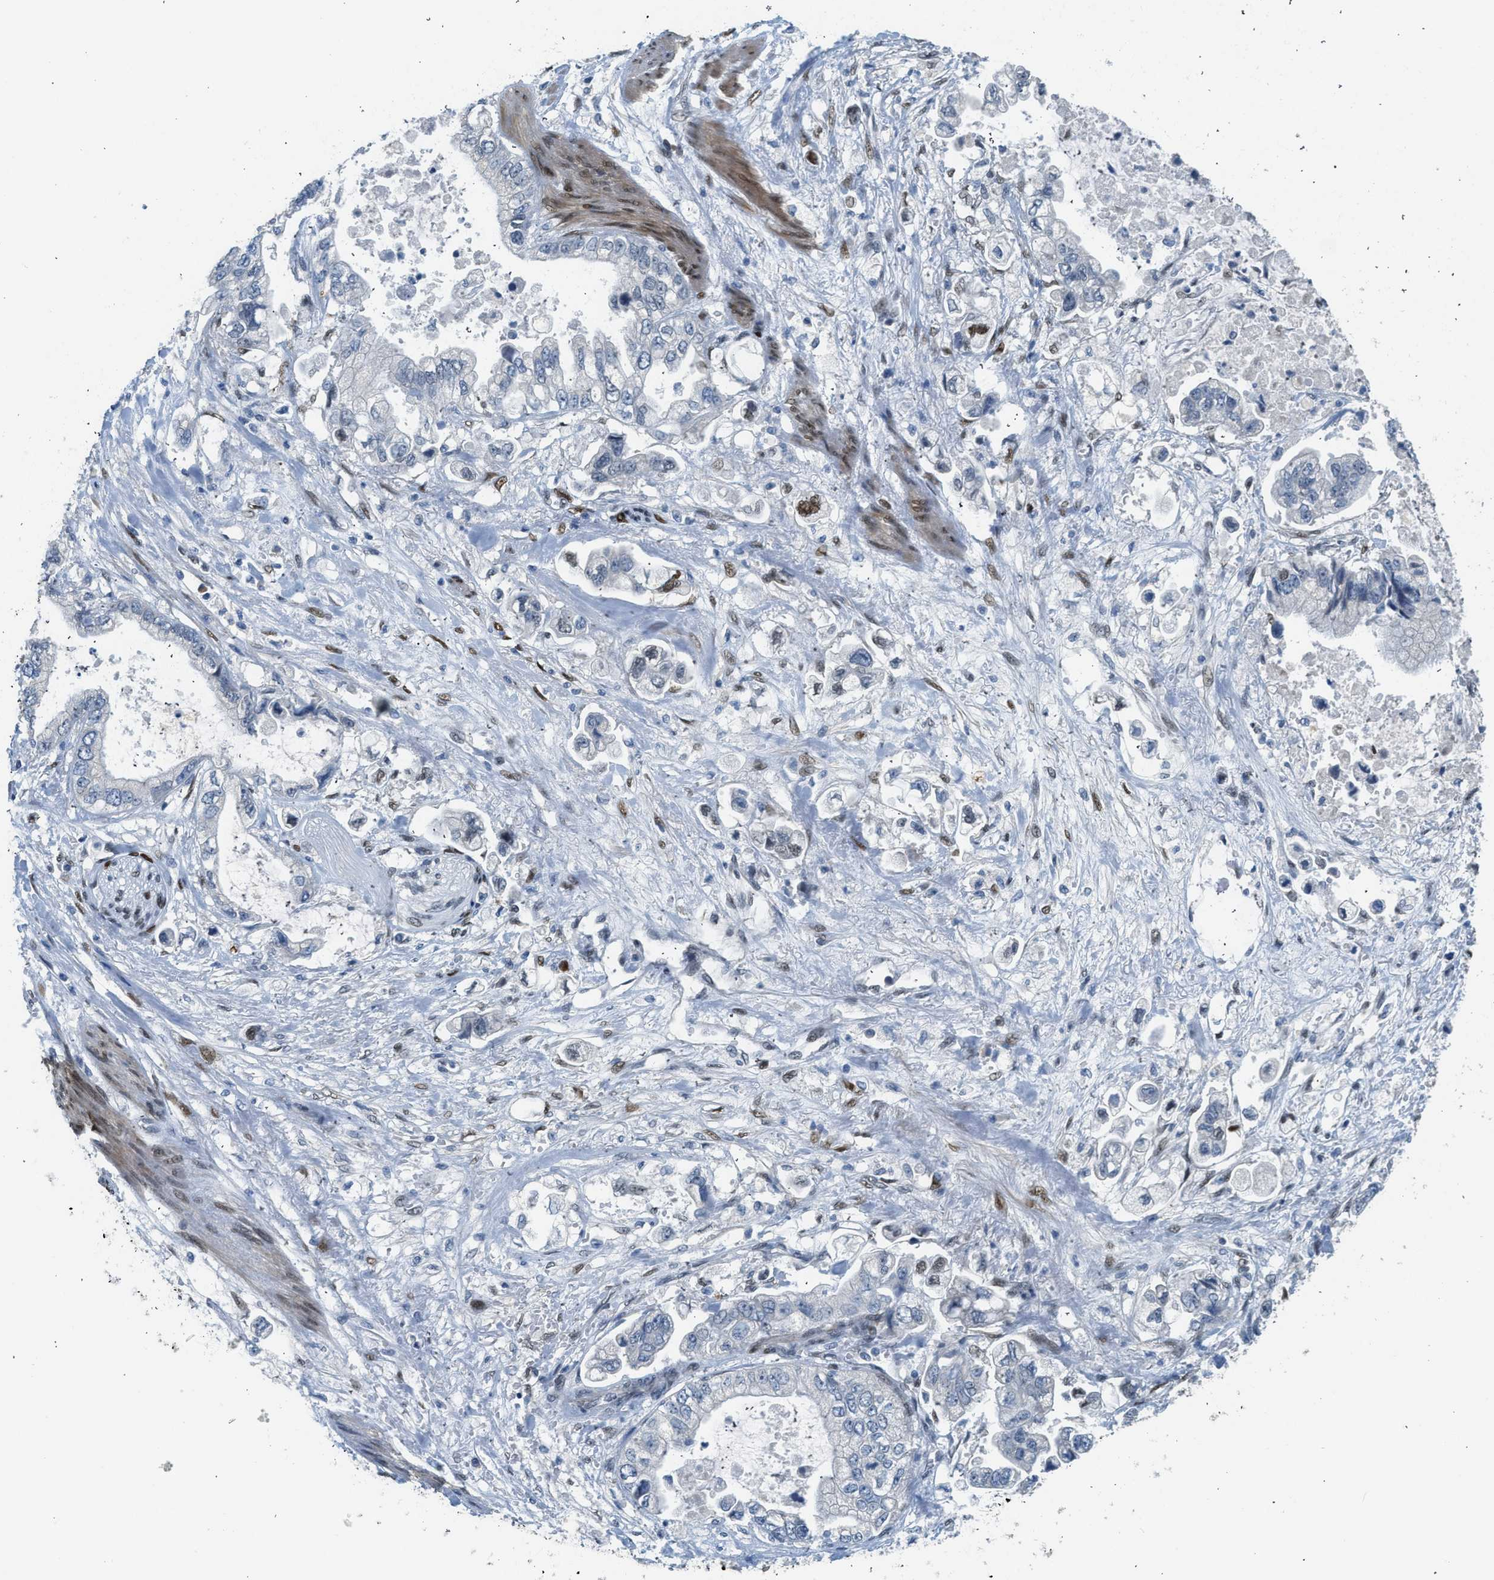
{"staining": {"intensity": "negative", "quantity": "none", "location": "none"}, "tissue": "stomach cancer", "cell_type": "Tumor cells", "image_type": "cancer", "snomed": [{"axis": "morphology", "description": "Normal tissue, NOS"}, {"axis": "morphology", "description": "Adenocarcinoma, NOS"}, {"axis": "topography", "description": "Stomach"}], "caption": "Immunohistochemistry micrograph of neoplastic tissue: human stomach cancer stained with DAB displays no significant protein positivity in tumor cells. The staining was performed using DAB (3,3'-diaminobenzidine) to visualize the protein expression in brown, while the nuclei were stained in blue with hematoxylin (Magnification: 20x).", "gene": "ZBTB20", "patient": {"sex": "male", "age": 62}}